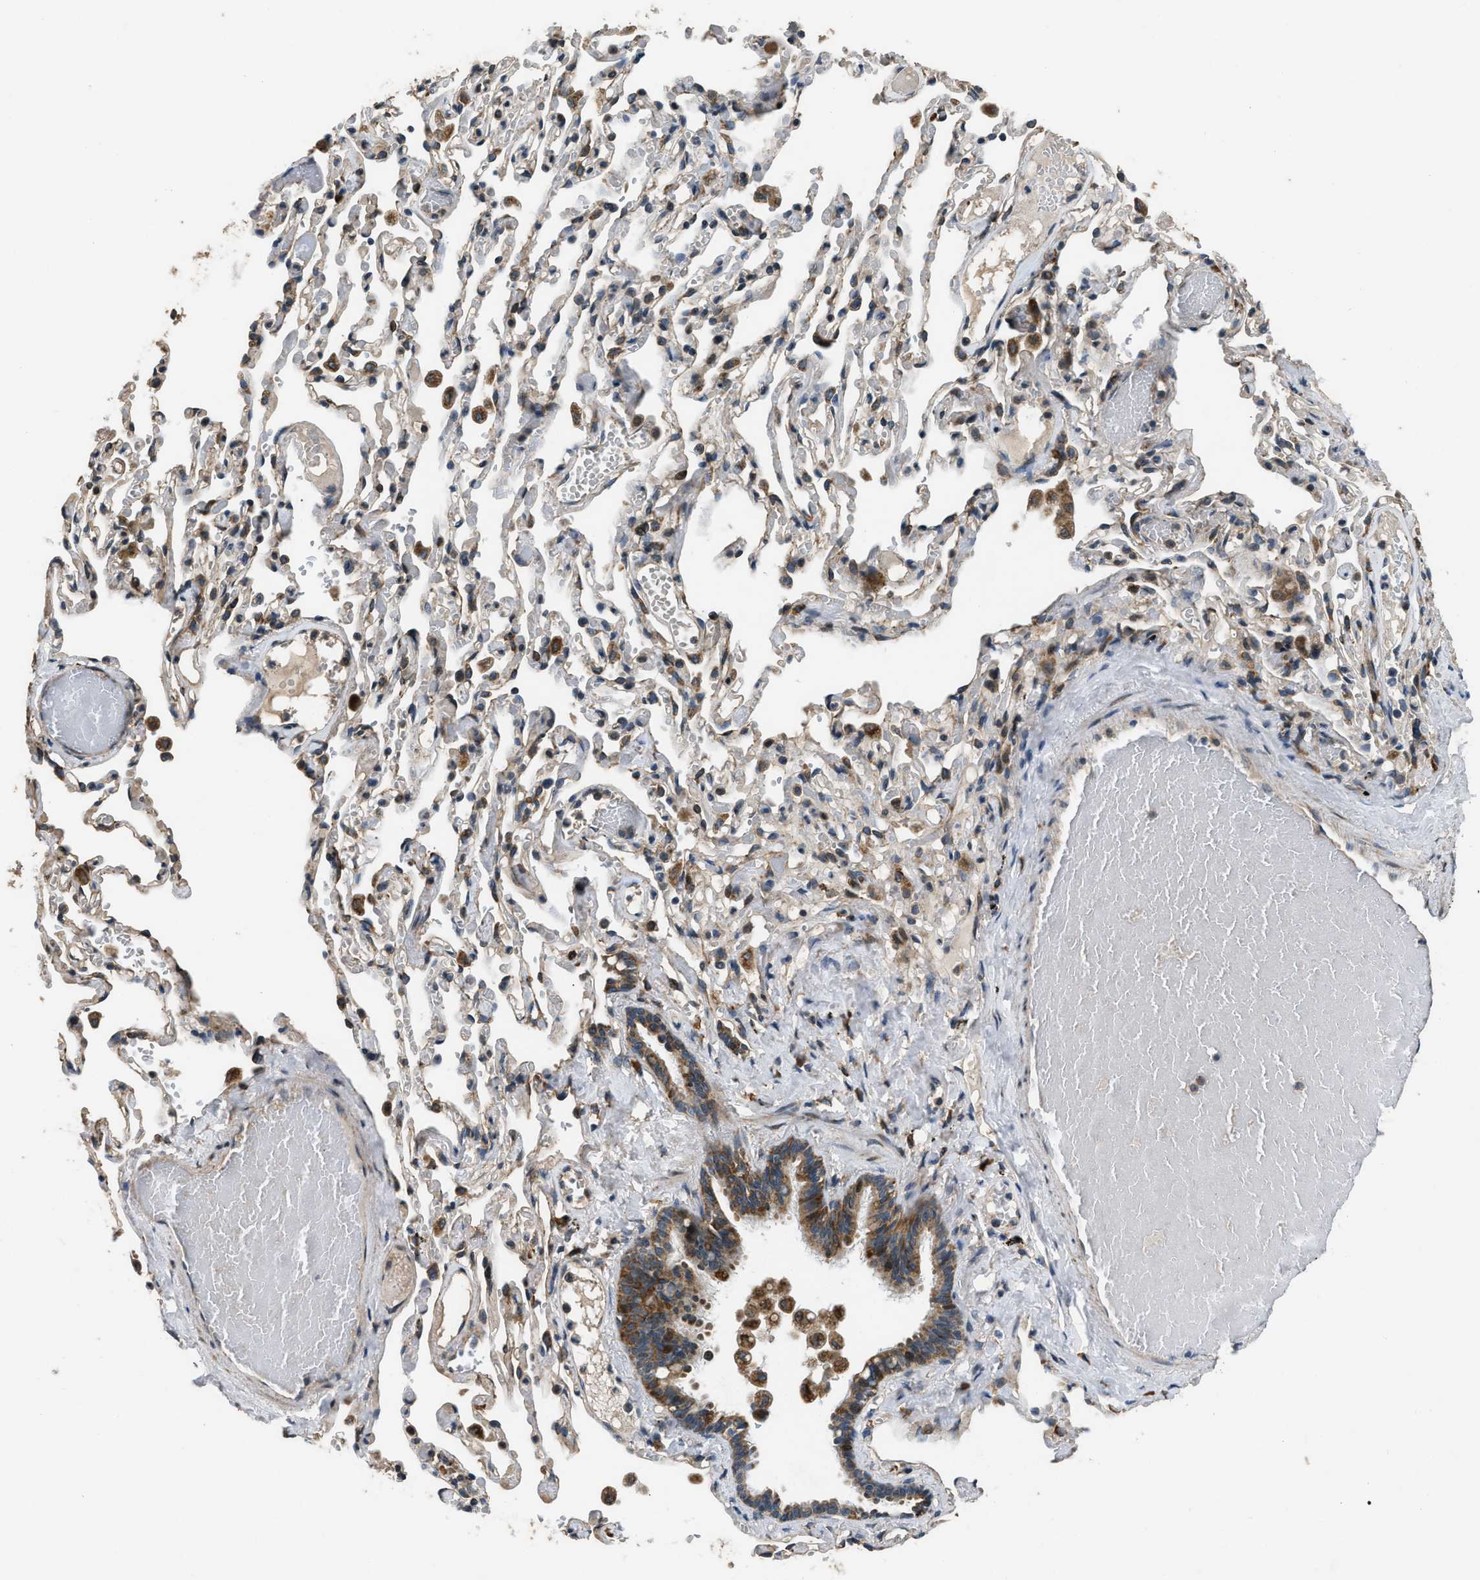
{"staining": {"intensity": "strong", "quantity": ">75%", "location": "cytoplasmic/membranous"}, "tissue": "bronchus", "cell_type": "Respiratory epithelial cells", "image_type": "normal", "snomed": [{"axis": "morphology", "description": "Normal tissue, NOS"}, {"axis": "morphology", "description": "Inflammation, NOS"}, {"axis": "topography", "description": "Cartilage tissue"}, {"axis": "topography", "description": "Lung"}], "caption": "Bronchus stained for a protein displays strong cytoplasmic/membranous positivity in respiratory epithelial cells. The protein of interest is stained brown, and the nuclei are stained in blue (DAB (3,3'-diaminobenzidine) IHC with brightfield microscopy, high magnification).", "gene": "TMEM150A", "patient": {"sex": "male", "age": 71}}